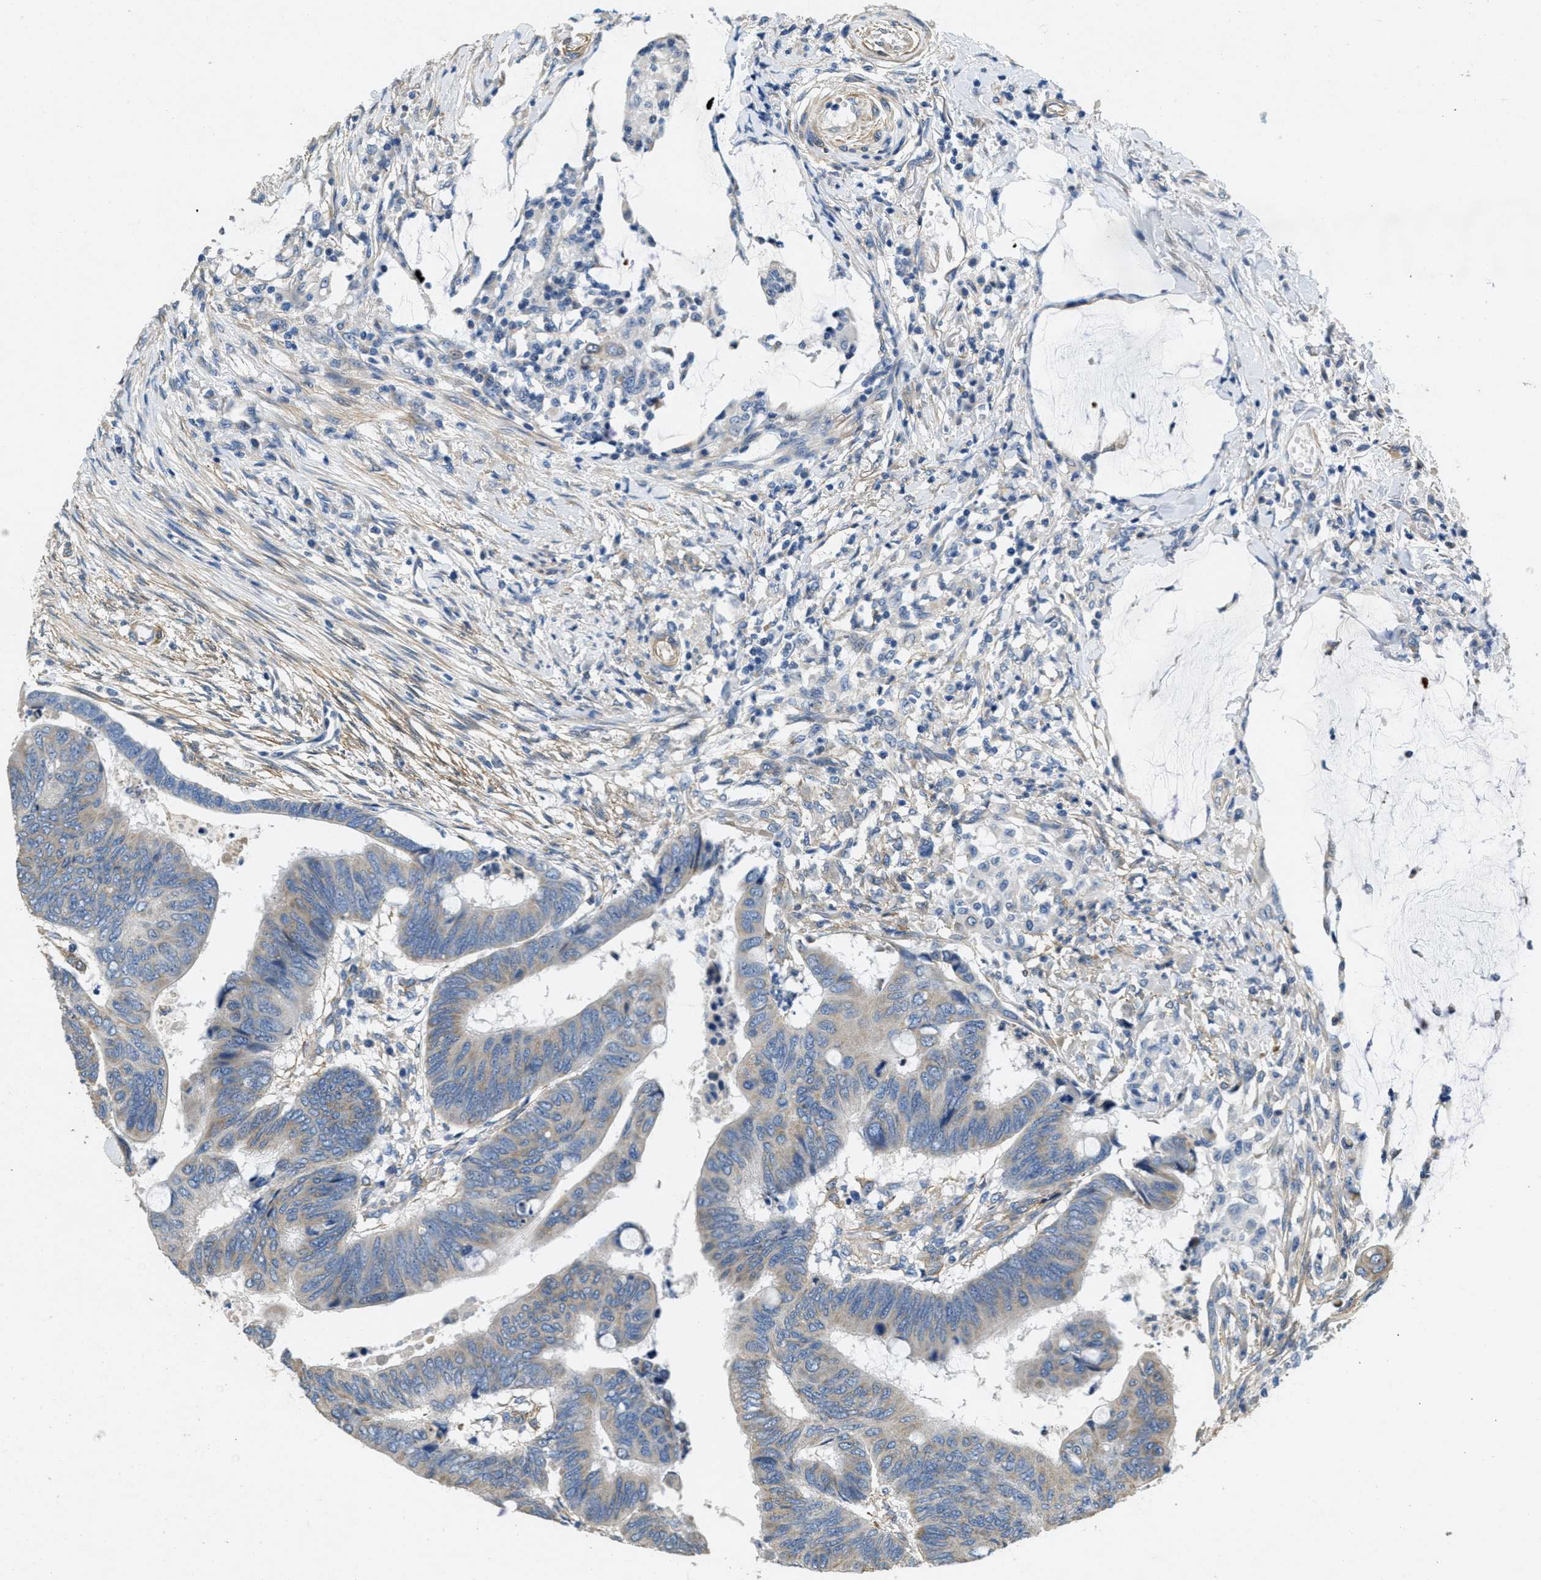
{"staining": {"intensity": "weak", "quantity": ">75%", "location": "cytoplasmic/membranous"}, "tissue": "colorectal cancer", "cell_type": "Tumor cells", "image_type": "cancer", "snomed": [{"axis": "morphology", "description": "Normal tissue, NOS"}, {"axis": "morphology", "description": "Adenocarcinoma, NOS"}, {"axis": "topography", "description": "Rectum"}, {"axis": "topography", "description": "Peripheral nerve tissue"}], "caption": "Brown immunohistochemical staining in colorectal cancer reveals weak cytoplasmic/membranous positivity in about >75% of tumor cells. (brown staining indicates protein expression, while blue staining denotes nuclei).", "gene": "TOMM70", "patient": {"sex": "male", "age": 92}}